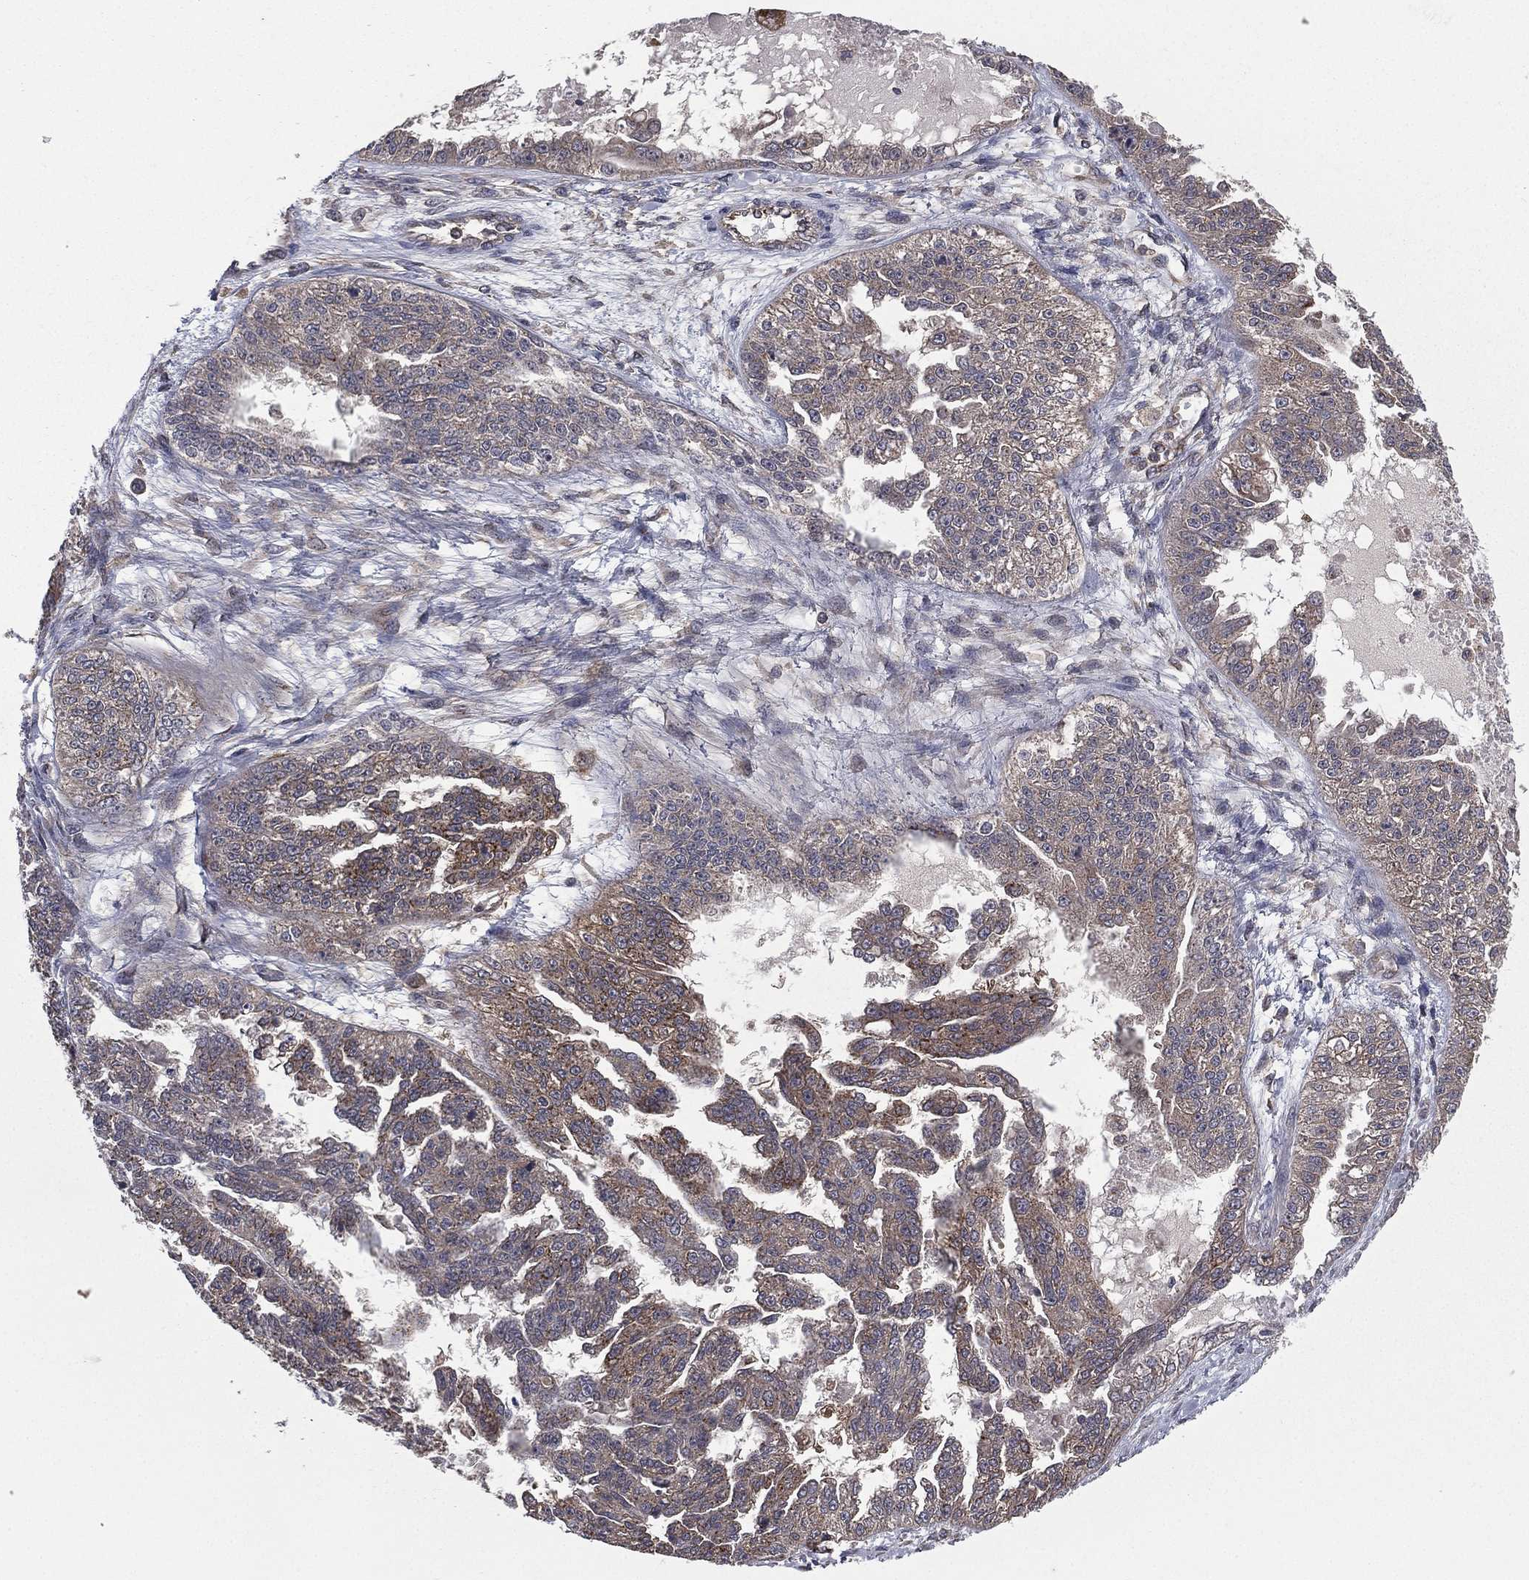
{"staining": {"intensity": "weak", "quantity": "<25%", "location": "cytoplasmic/membranous"}, "tissue": "ovarian cancer", "cell_type": "Tumor cells", "image_type": "cancer", "snomed": [{"axis": "morphology", "description": "Cystadenocarcinoma, serous, NOS"}, {"axis": "topography", "description": "Ovary"}], "caption": "Image shows no protein staining in tumor cells of ovarian cancer (serous cystadenocarcinoma) tissue.", "gene": "CERT1", "patient": {"sex": "female", "age": 58}}